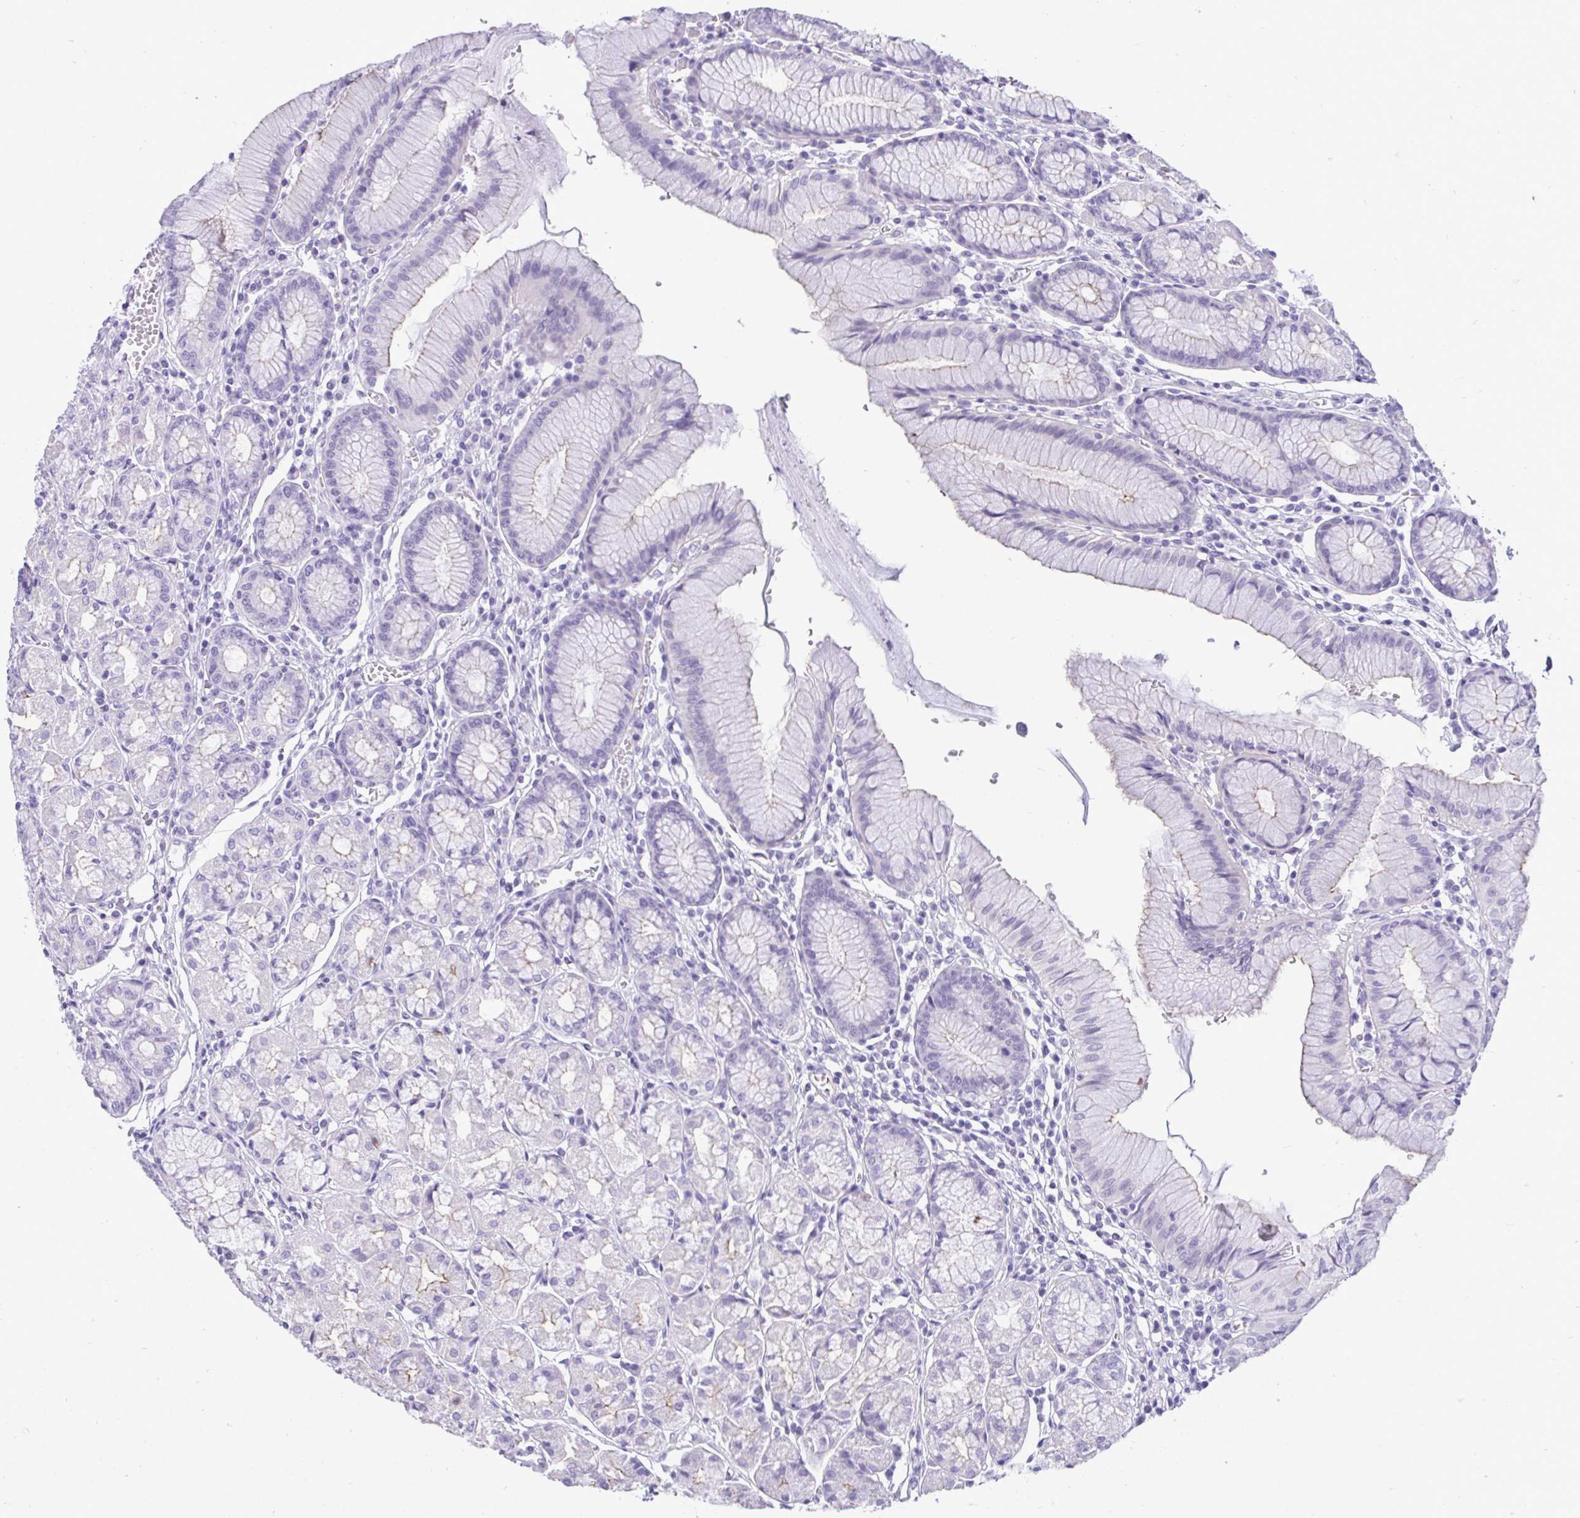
{"staining": {"intensity": "moderate", "quantity": "<25%", "location": "cytoplasmic/membranous"}, "tissue": "stomach", "cell_type": "Glandular cells", "image_type": "normal", "snomed": [{"axis": "morphology", "description": "Normal tissue, NOS"}, {"axis": "topography", "description": "Stomach"}], "caption": "High-magnification brightfield microscopy of benign stomach stained with DAB (3,3'-diaminobenzidine) (brown) and counterstained with hematoxylin (blue). glandular cells exhibit moderate cytoplasmic/membranous staining is identified in approximately<25% of cells. (Brightfield microscopy of DAB IHC at high magnification).", "gene": "PRM2", "patient": {"sex": "male", "age": 55}}